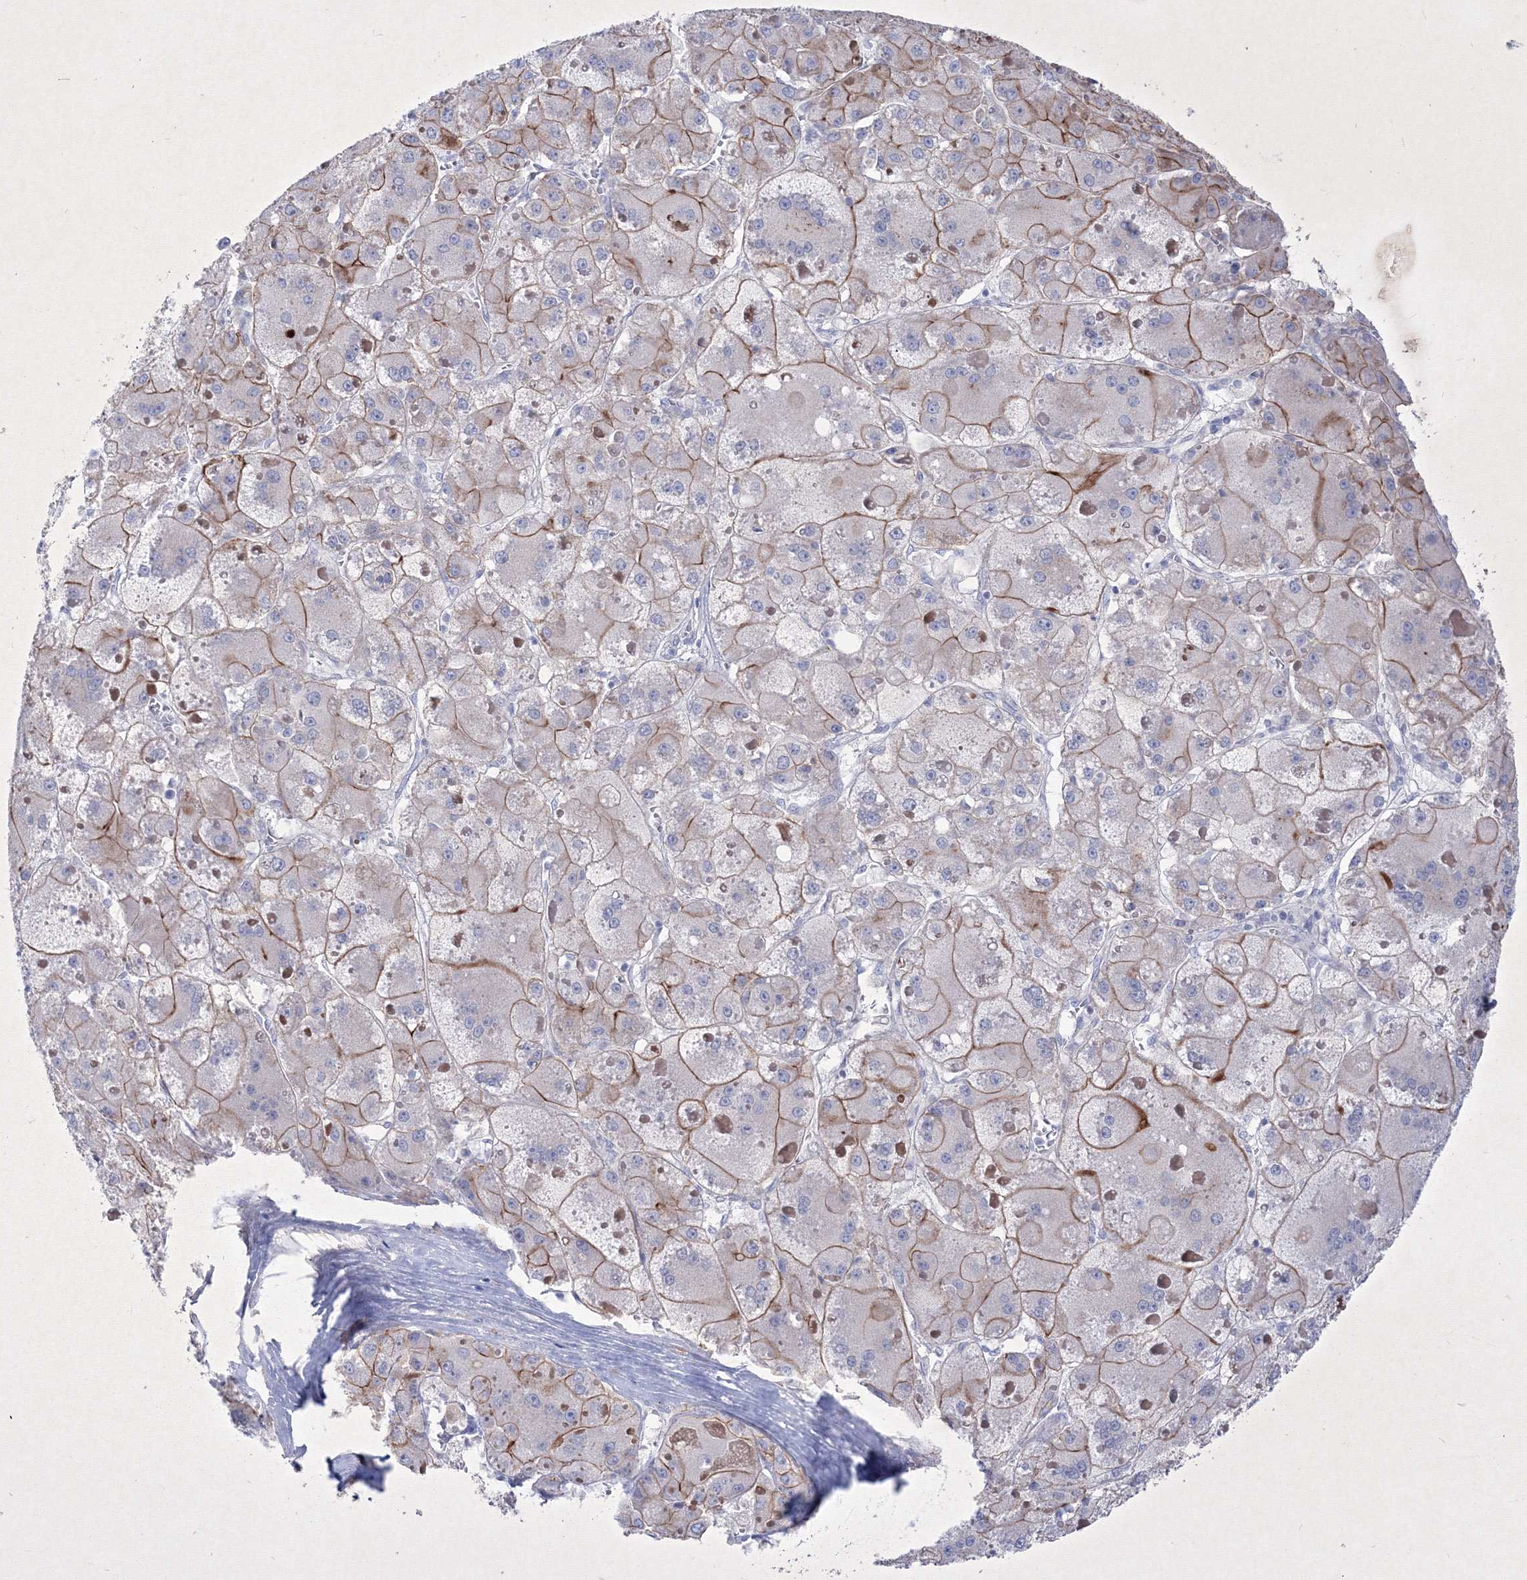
{"staining": {"intensity": "strong", "quantity": "25%-75%", "location": "cytoplasmic/membranous"}, "tissue": "liver cancer", "cell_type": "Tumor cells", "image_type": "cancer", "snomed": [{"axis": "morphology", "description": "Carcinoma, Hepatocellular, NOS"}, {"axis": "topography", "description": "Liver"}], "caption": "This image exhibits immunohistochemistry (IHC) staining of human liver cancer, with high strong cytoplasmic/membranous expression in about 25%-75% of tumor cells.", "gene": "TMEM139", "patient": {"sex": "female", "age": 73}}